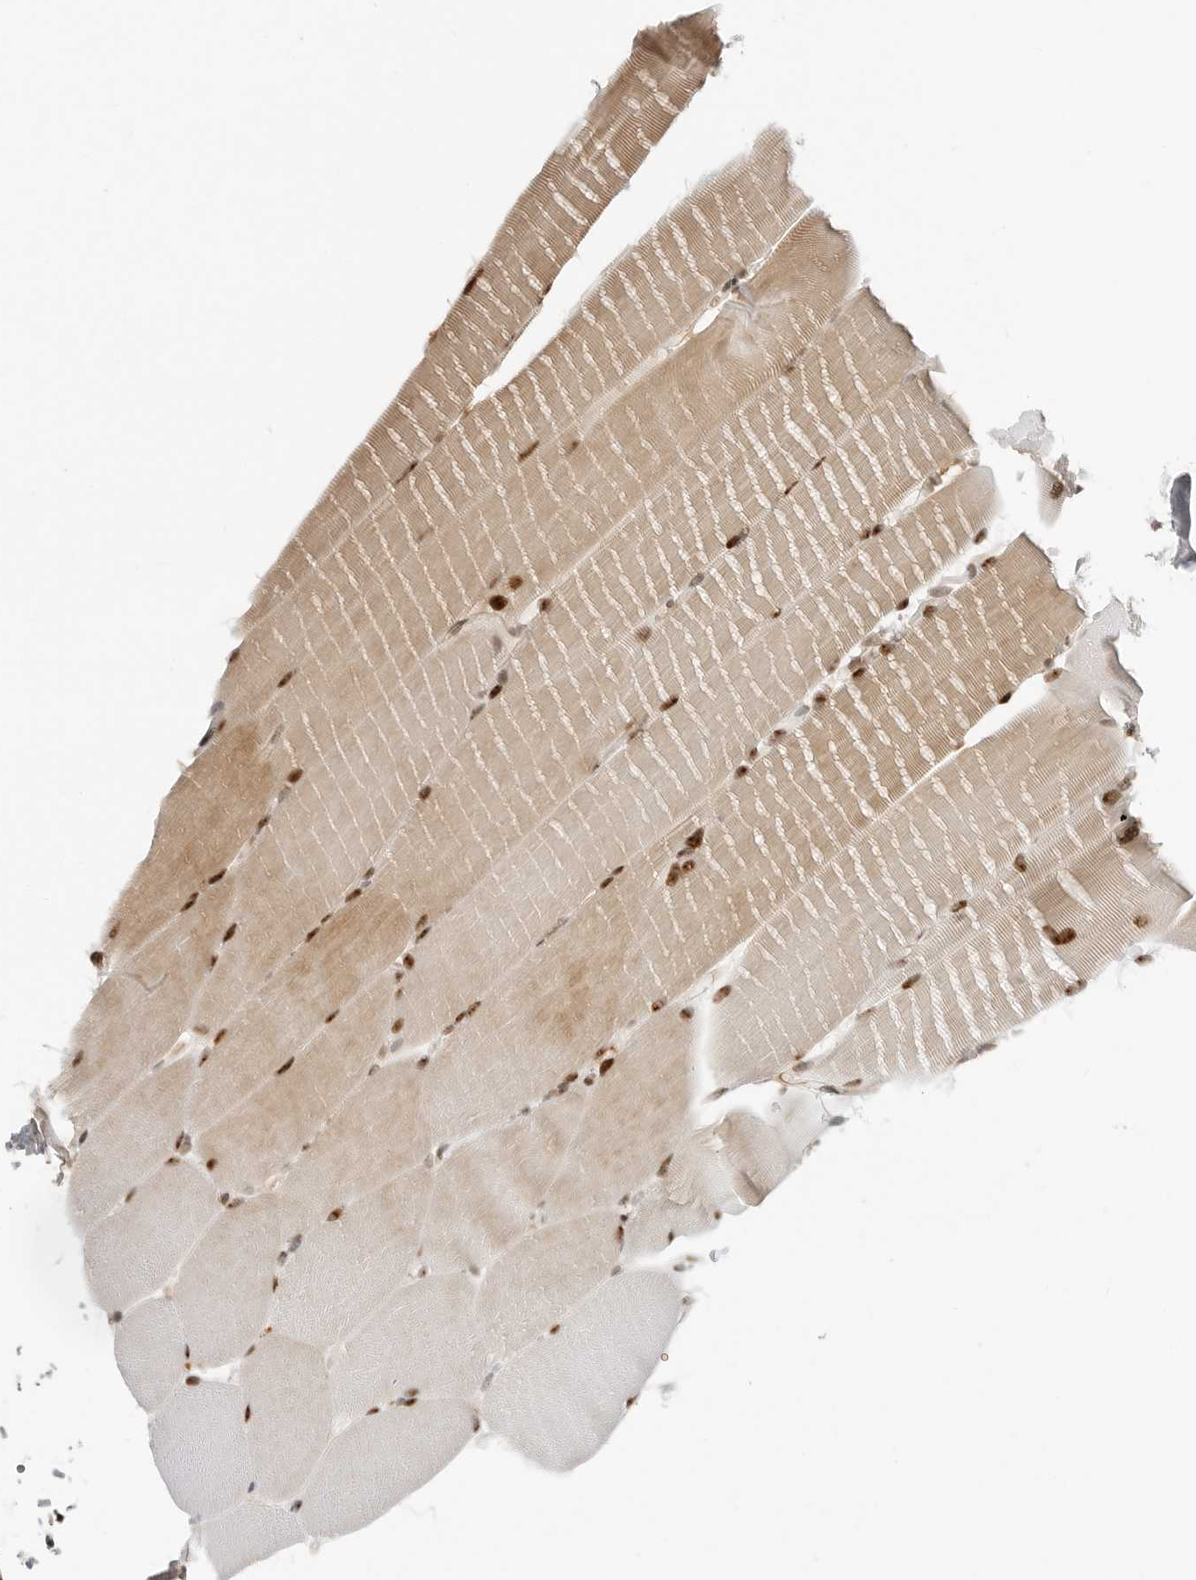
{"staining": {"intensity": "moderate", "quantity": "25%-75%", "location": "cytoplasmic/membranous,nuclear"}, "tissue": "skeletal muscle", "cell_type": "Myocytes", "image_type": "normal", "snomed": [{"axis": "morphology", "description": "Normal tissue, NOS"}, {"axis": "topography", "description": "Skeletal muscle"}, {"axis": "topography", "description": "Parathyroid gland"}], "caption": "Immunohistochemical staining of benign skeletal muscle exhibits medium levels of moderate cytoplasmic/membranous,nuclear staining in approximately 25%-75% of myocytes.", "gene": "C8orf33", "patient": {"sex": "female", "age": 37}}